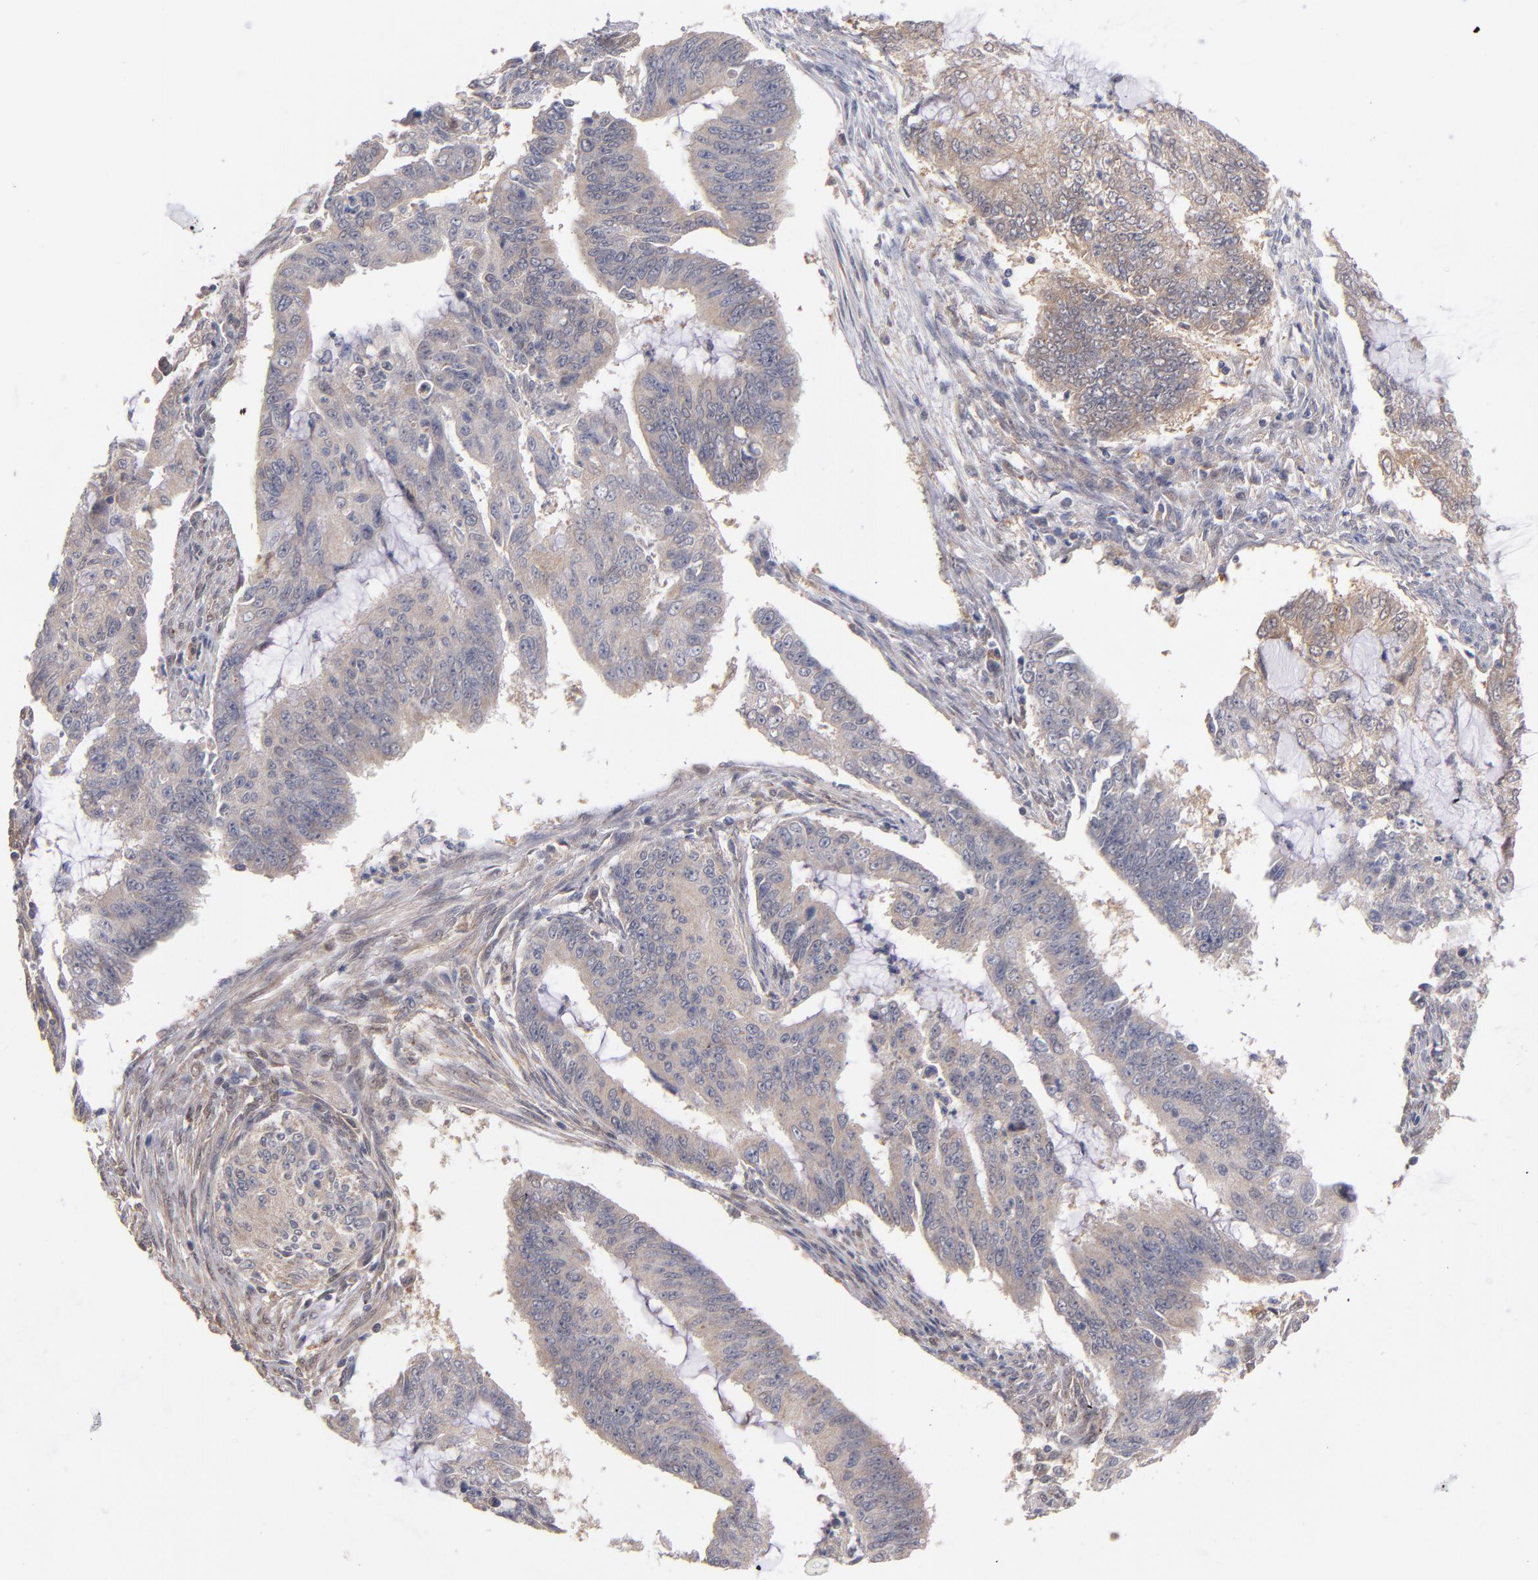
{"staining": {"intensity": "moderate", "quantity": ">75%", "location": "cytoplasmic/membranous"}, "tissue": "endometrial cancer", "cell_type": "Tumor cells", "image_type": "cancer", "snomed": [{"axis": "morphology", "description": "Adenocarcinoma, NOS"}, {"axis": "topography", "description": "Endometrium"}], "caption": "An immunohistochemistry photomicrograph of neoplastic tissue is shown. Protein staining in brown highlights moderate cytoplasmic/membranous positivity in endometrial cancer (adenocarcinoma) within tumor cells.", "gene": "GMFG", "patient": {"sex": "female", "age": 75}}